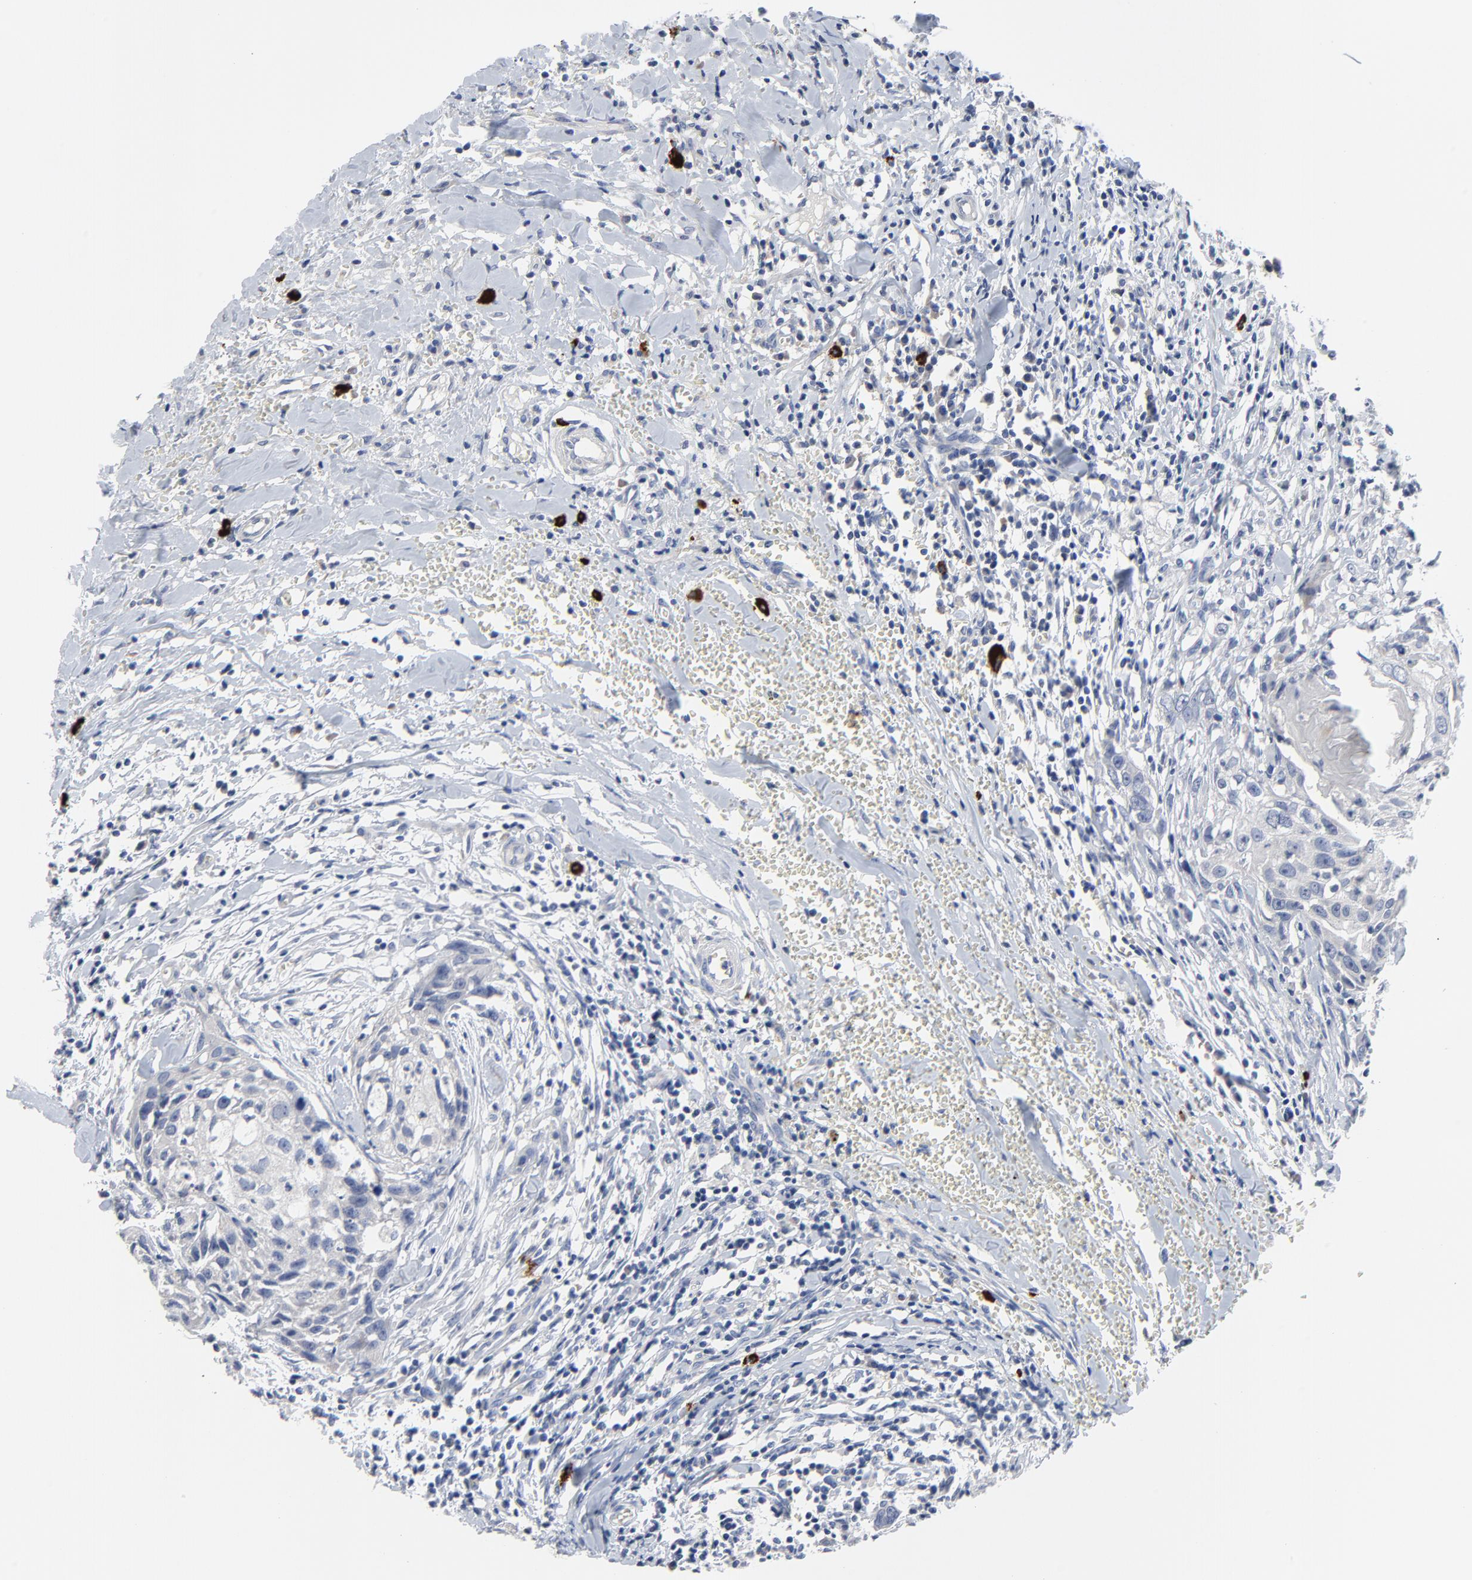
{"staining": {"intensity": "negative", "quantity": "none", "location": "none"}, "tissue": "head and neck cancer", "cell_type": "Tumor cells", "image_type": "cancer", "snomed": [{"axis": "morphology", "description": "Squamous cell carcinoma, NOS"}, {"axis": "topography", "description": "Head-Neck"}], "caption": "Tumor cells show no significant expression in head and neck squamous cell carcinoma. (Immunohistochemistry, brightfield microscopy, high magnification).", "gene": "FBXL5", "patient": {"sex": "male", "age": 64}}